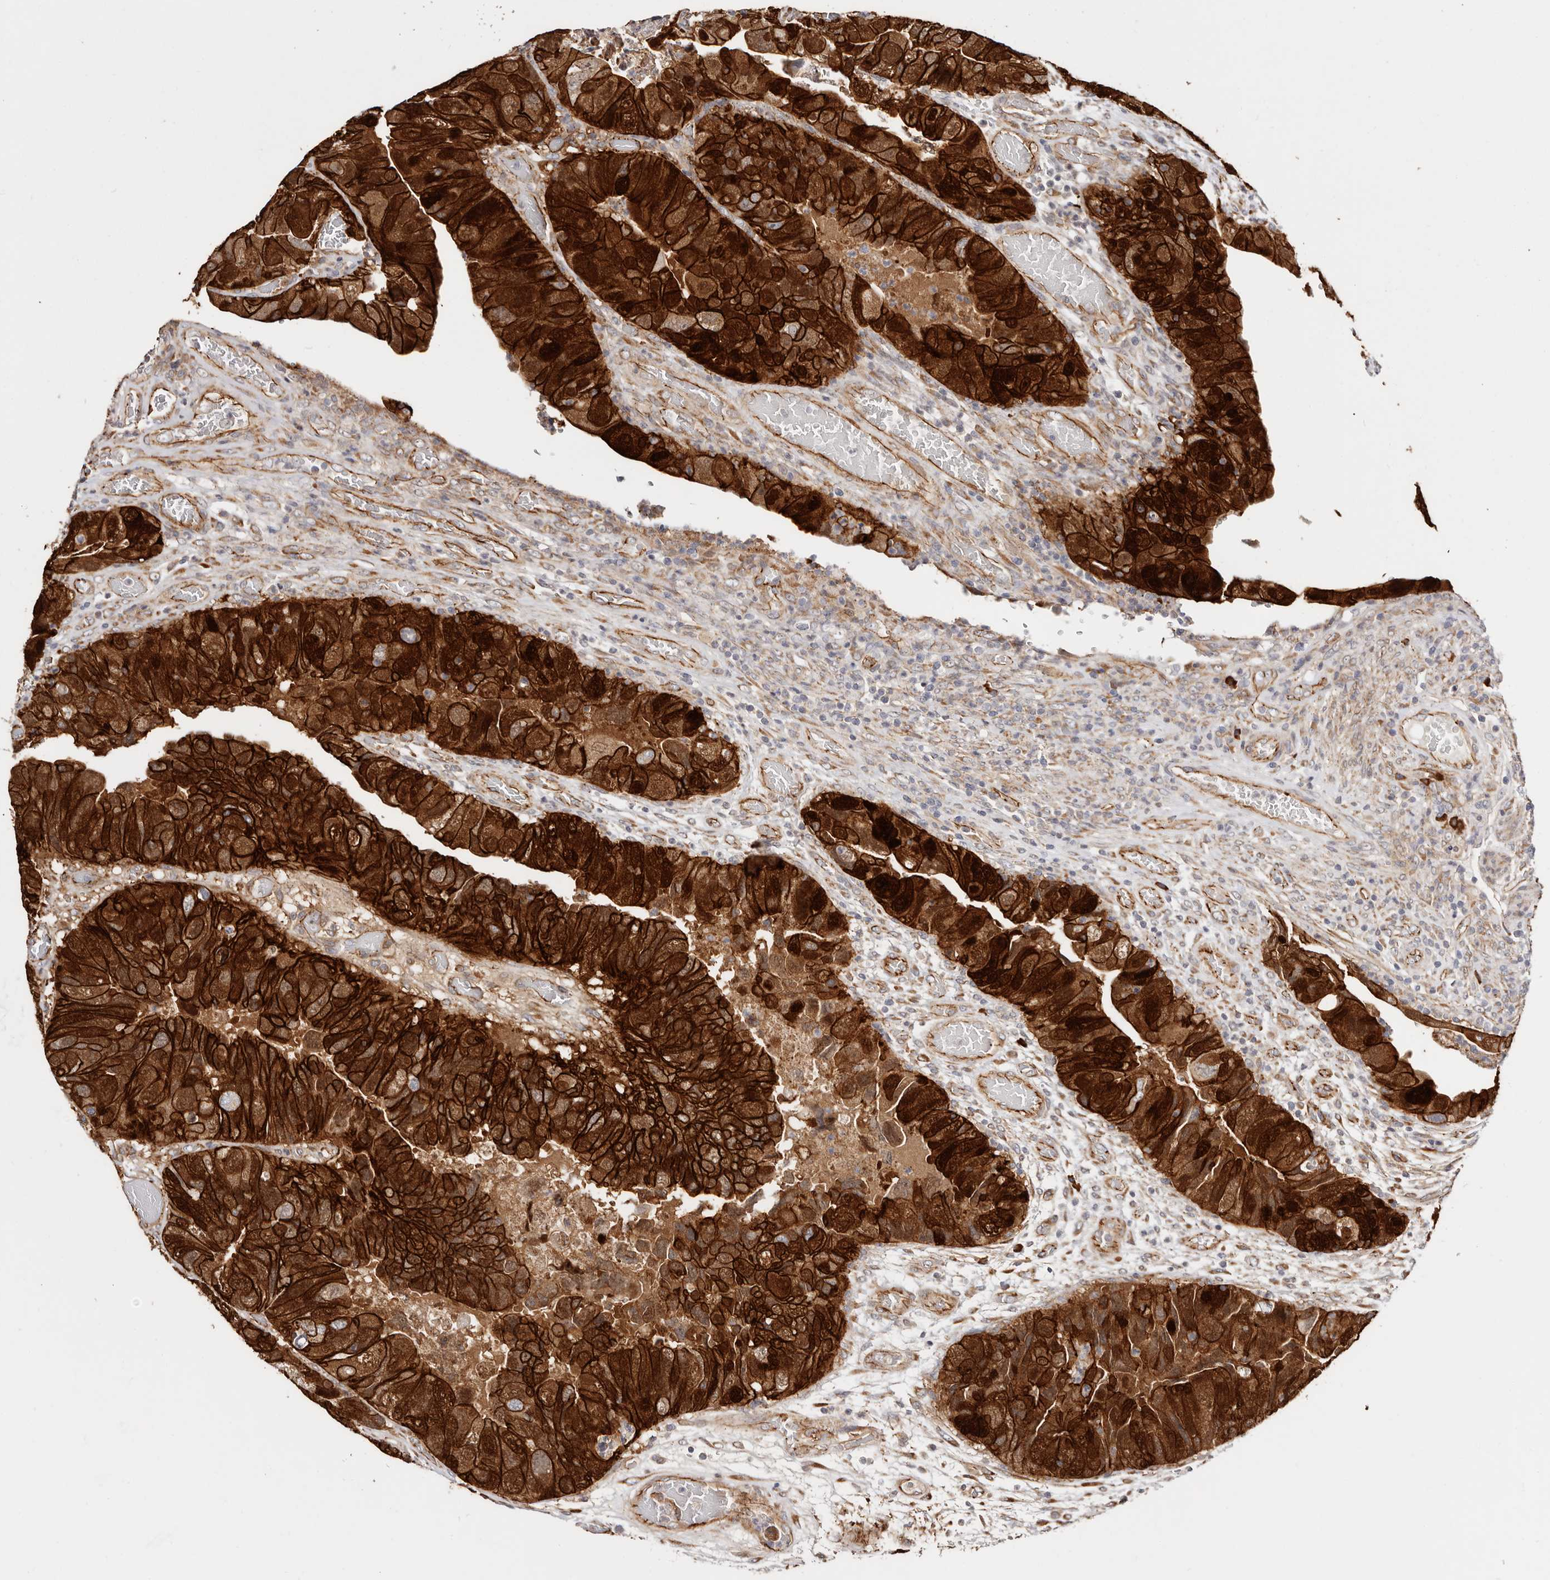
{"staining": {"intensity": "strong", "quantity": ">75%", "location": "cytoplasmic/membranous"}, "tissue": "colorectal cancer", "cell_type": "Tumor cells", "image_type": "cancer", "snomed": [{"axis": "morphology", "description": "Adenocarcinoma, NOS"}, {"axis": "topography", "description": "Rectum"}], "caption": "An image of colorectal adenocarcinoma stained for a protein displays strong cytoplasmic/membranous brown staining in tumor cells. (IHC, brightfield microscopy, high magnification).", "gene": "CTNNB1", "patient": {"sex": "male", "age": 63}}